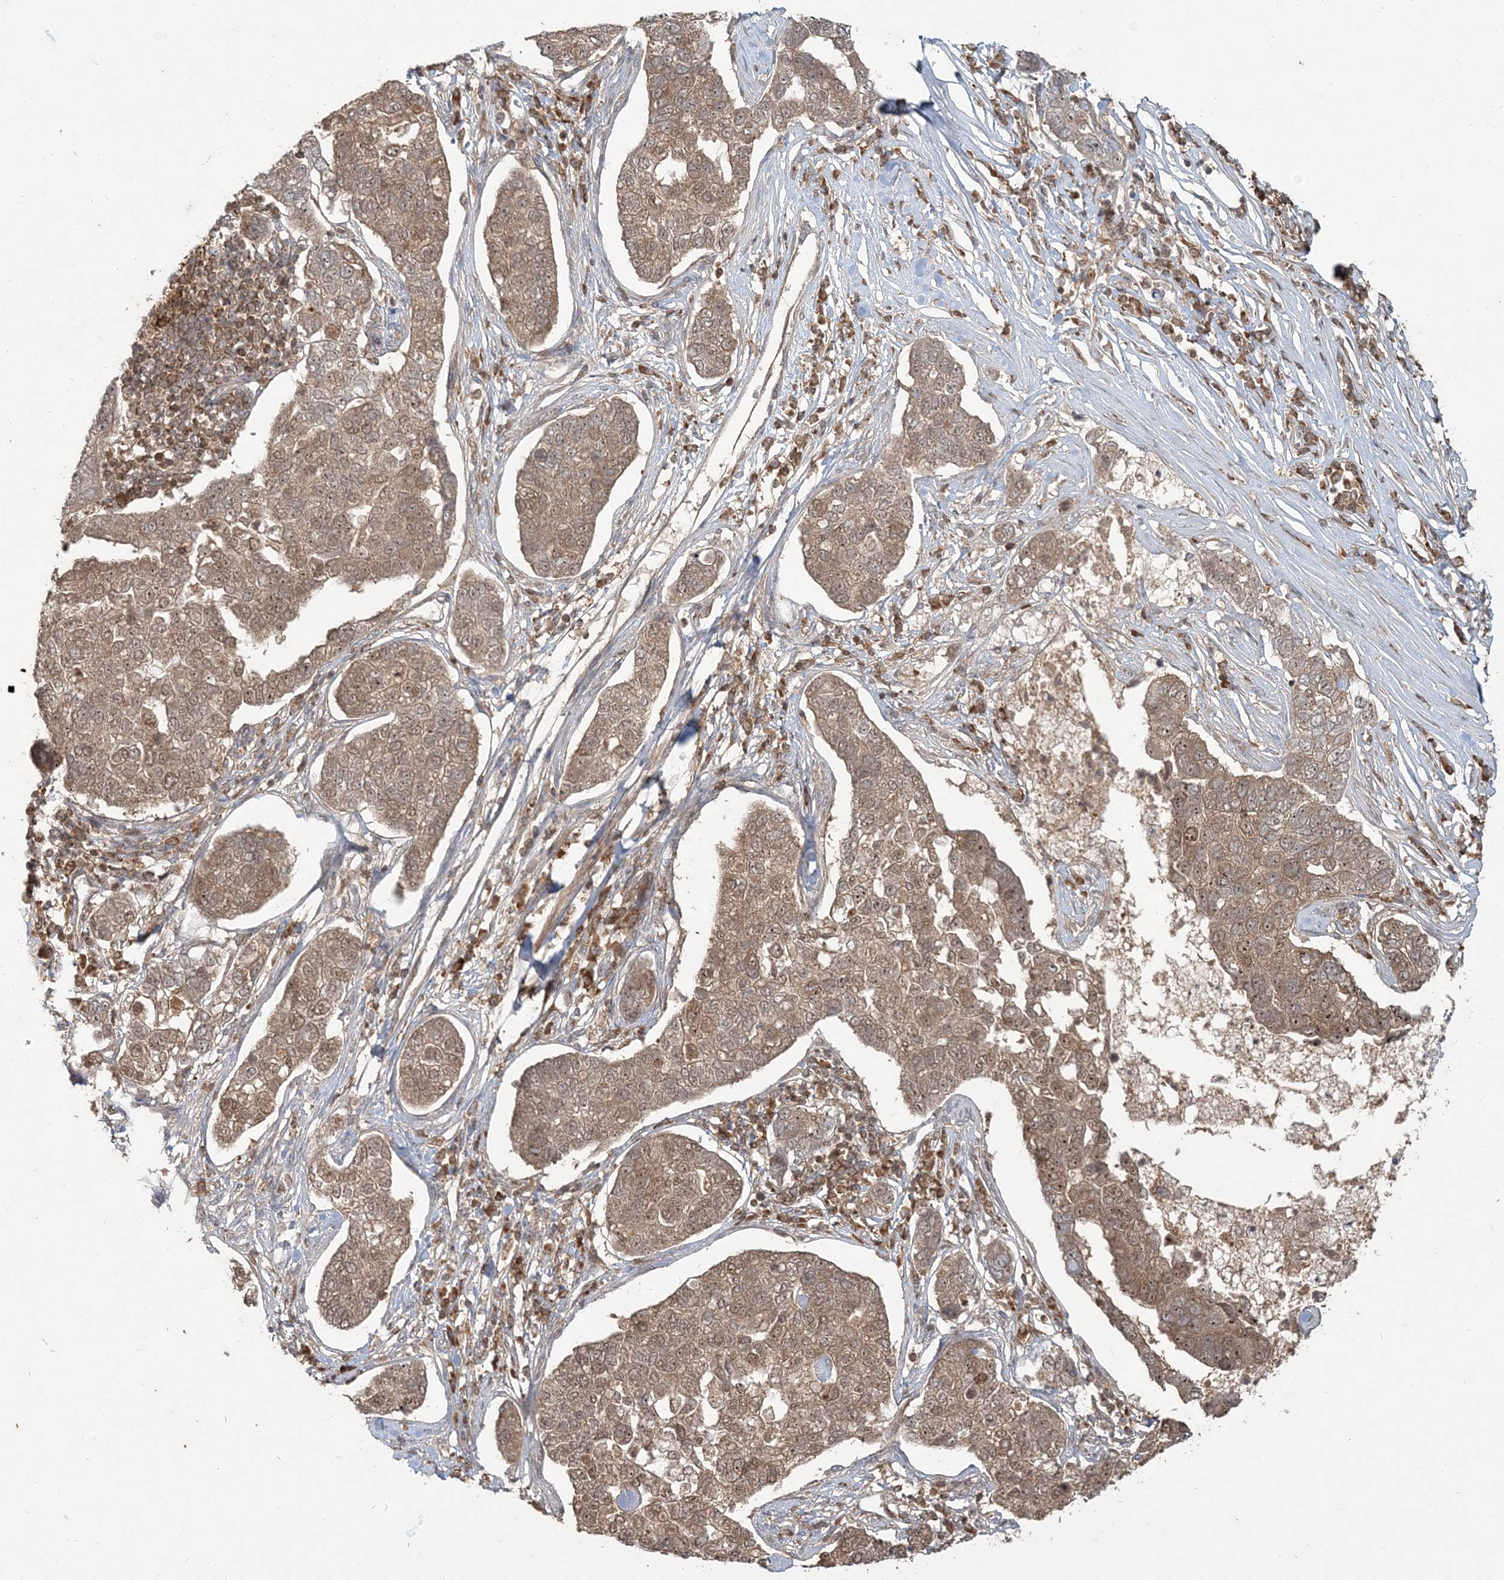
{"staining": {"intensity": "moderate", "quantity": "25%-75%", "location": "cytoplasmic/membranous"}, "tissue": "pancreatic cancer", "cell_type": "Tumor cells", "image_type": "cancer", "snomed": [{"axis": "morphology", "description": "Adenocarcinoma, NOS"}, {"axis": "topography", "description": "Pancreas"}], "caption": "An image showing moderate cytoplasmic/membranous expression in approximately 25%-75% of tumor cells in adenocarcinoma (pancreatic), as visualized by brown immunohistochemical staining.", "gene": "CAB39", "patient": {"sex": "female", "age": 61}}